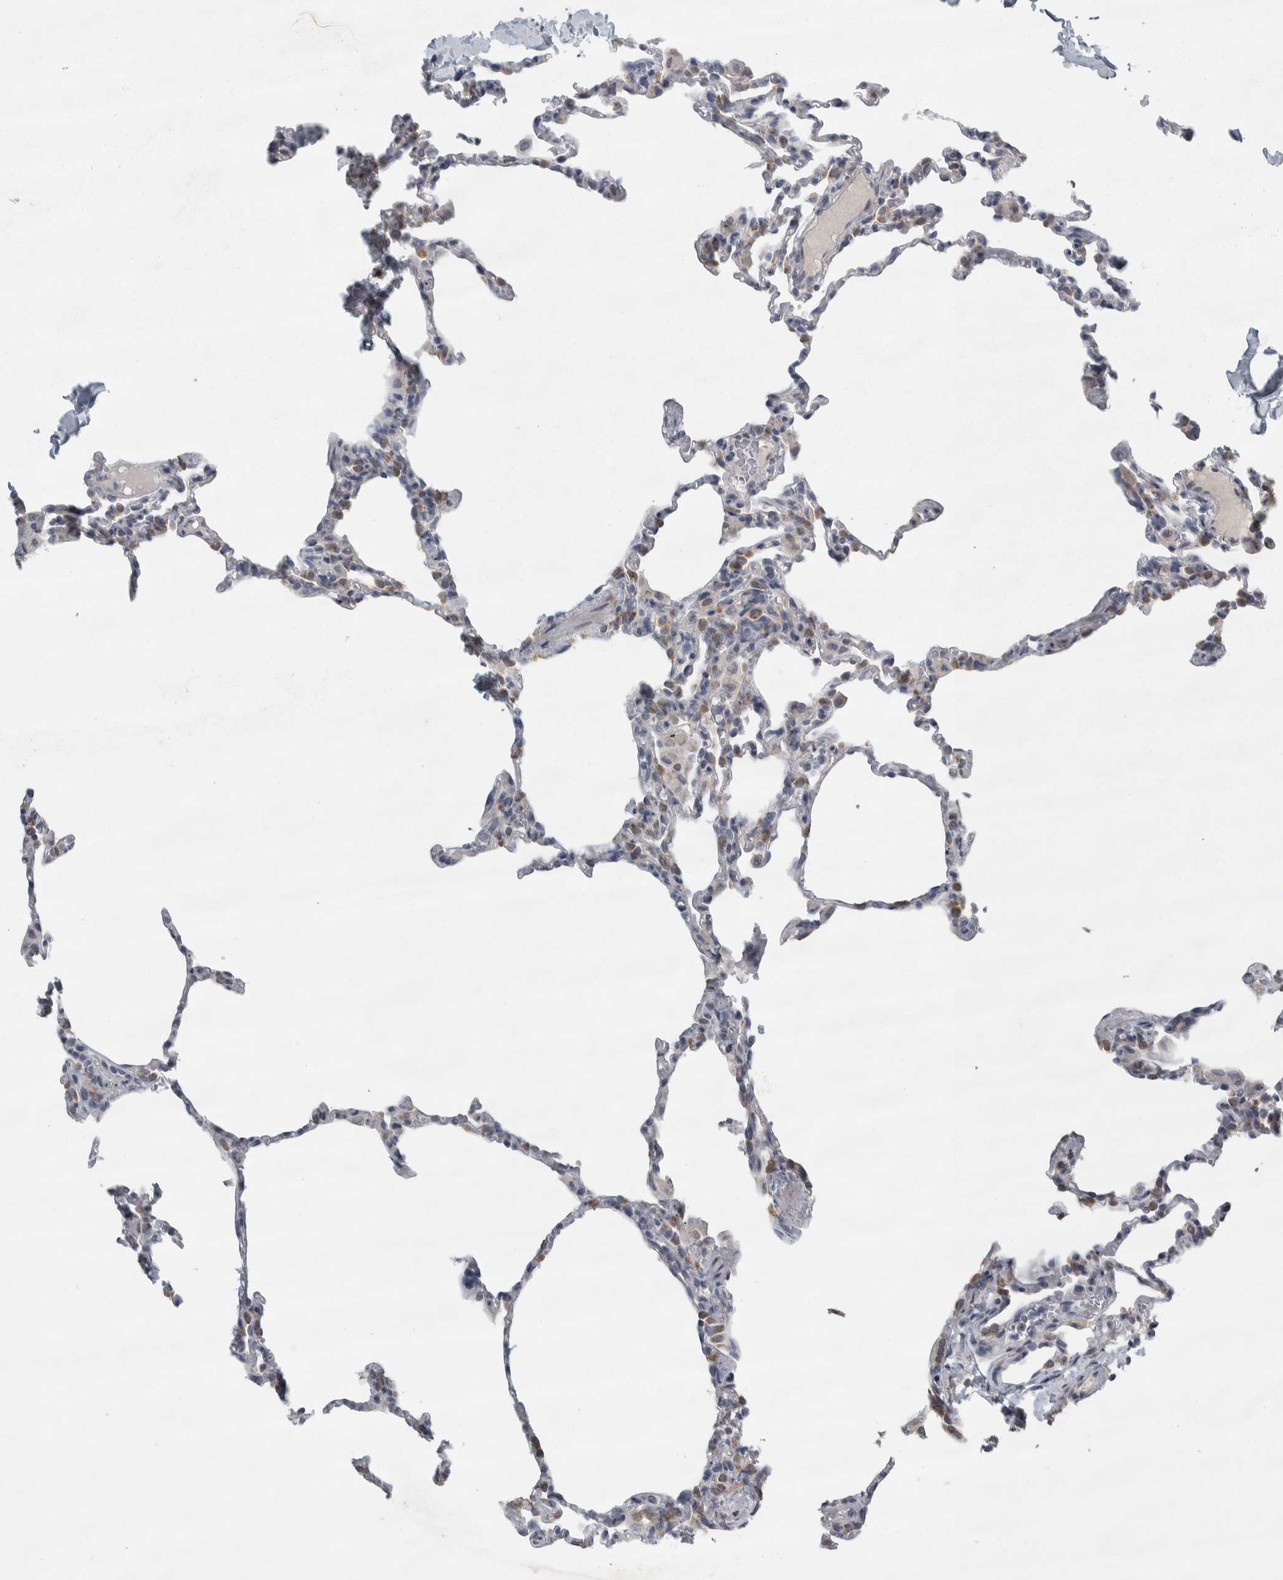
{"staining": {"intensity": "negative", "quantity": "none", "location": "none"}, "tissue": "lung", "cell_type": "Alveolar cells", "image_type": "normal", "snomed": [{"axis": "morphology", "description": "Normal tissue, NOS"}, {"axis": "topography", "description": "Lung"}], "caption": "Immunohistochemical staining of unremarkable lung displays no significant staining in alveolar cells.", "gene": "SIGMAR1", "patient": {"sex": "male", "age": 20}}